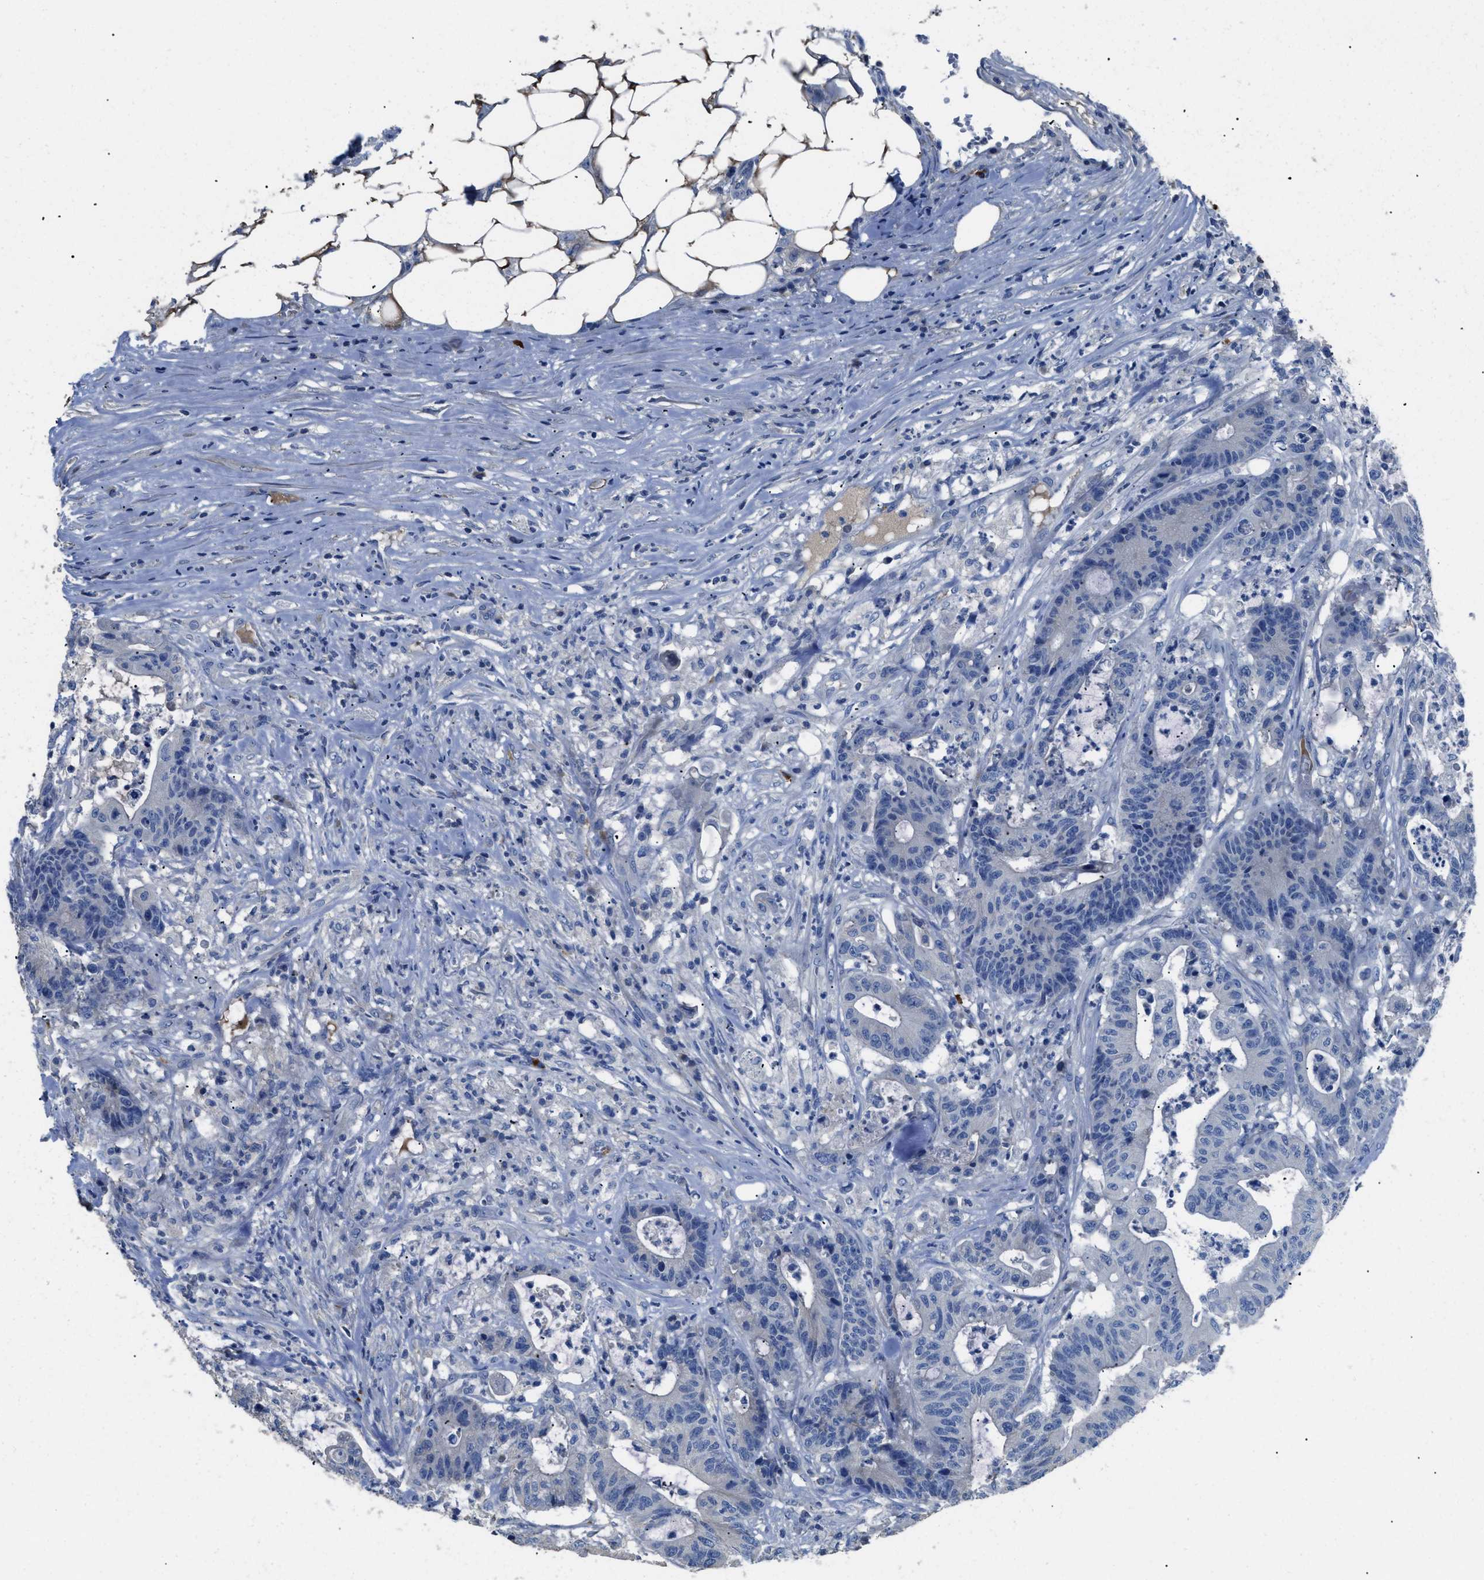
{"staining": {"intensity": "negative", "quantity": "none", "location": "none"}, "tissue": "colorectal cancer", "cell_type": "Tumor cells", "image_type": "cancer", "snomed": [{"axis": "morphology", "description": "Adenocarcinoma, NOS"}, {"axis": "topography", "description": "Colon"}], "caption": "DAB (3,3'-diaminobenzidine) immunohistochemical staining of colorectal cancer (adenocarcinoma) reveals no significant expression in tumor cells.", "gene": "SGCZ", "patient": {"sex": "female", "age": 84}}